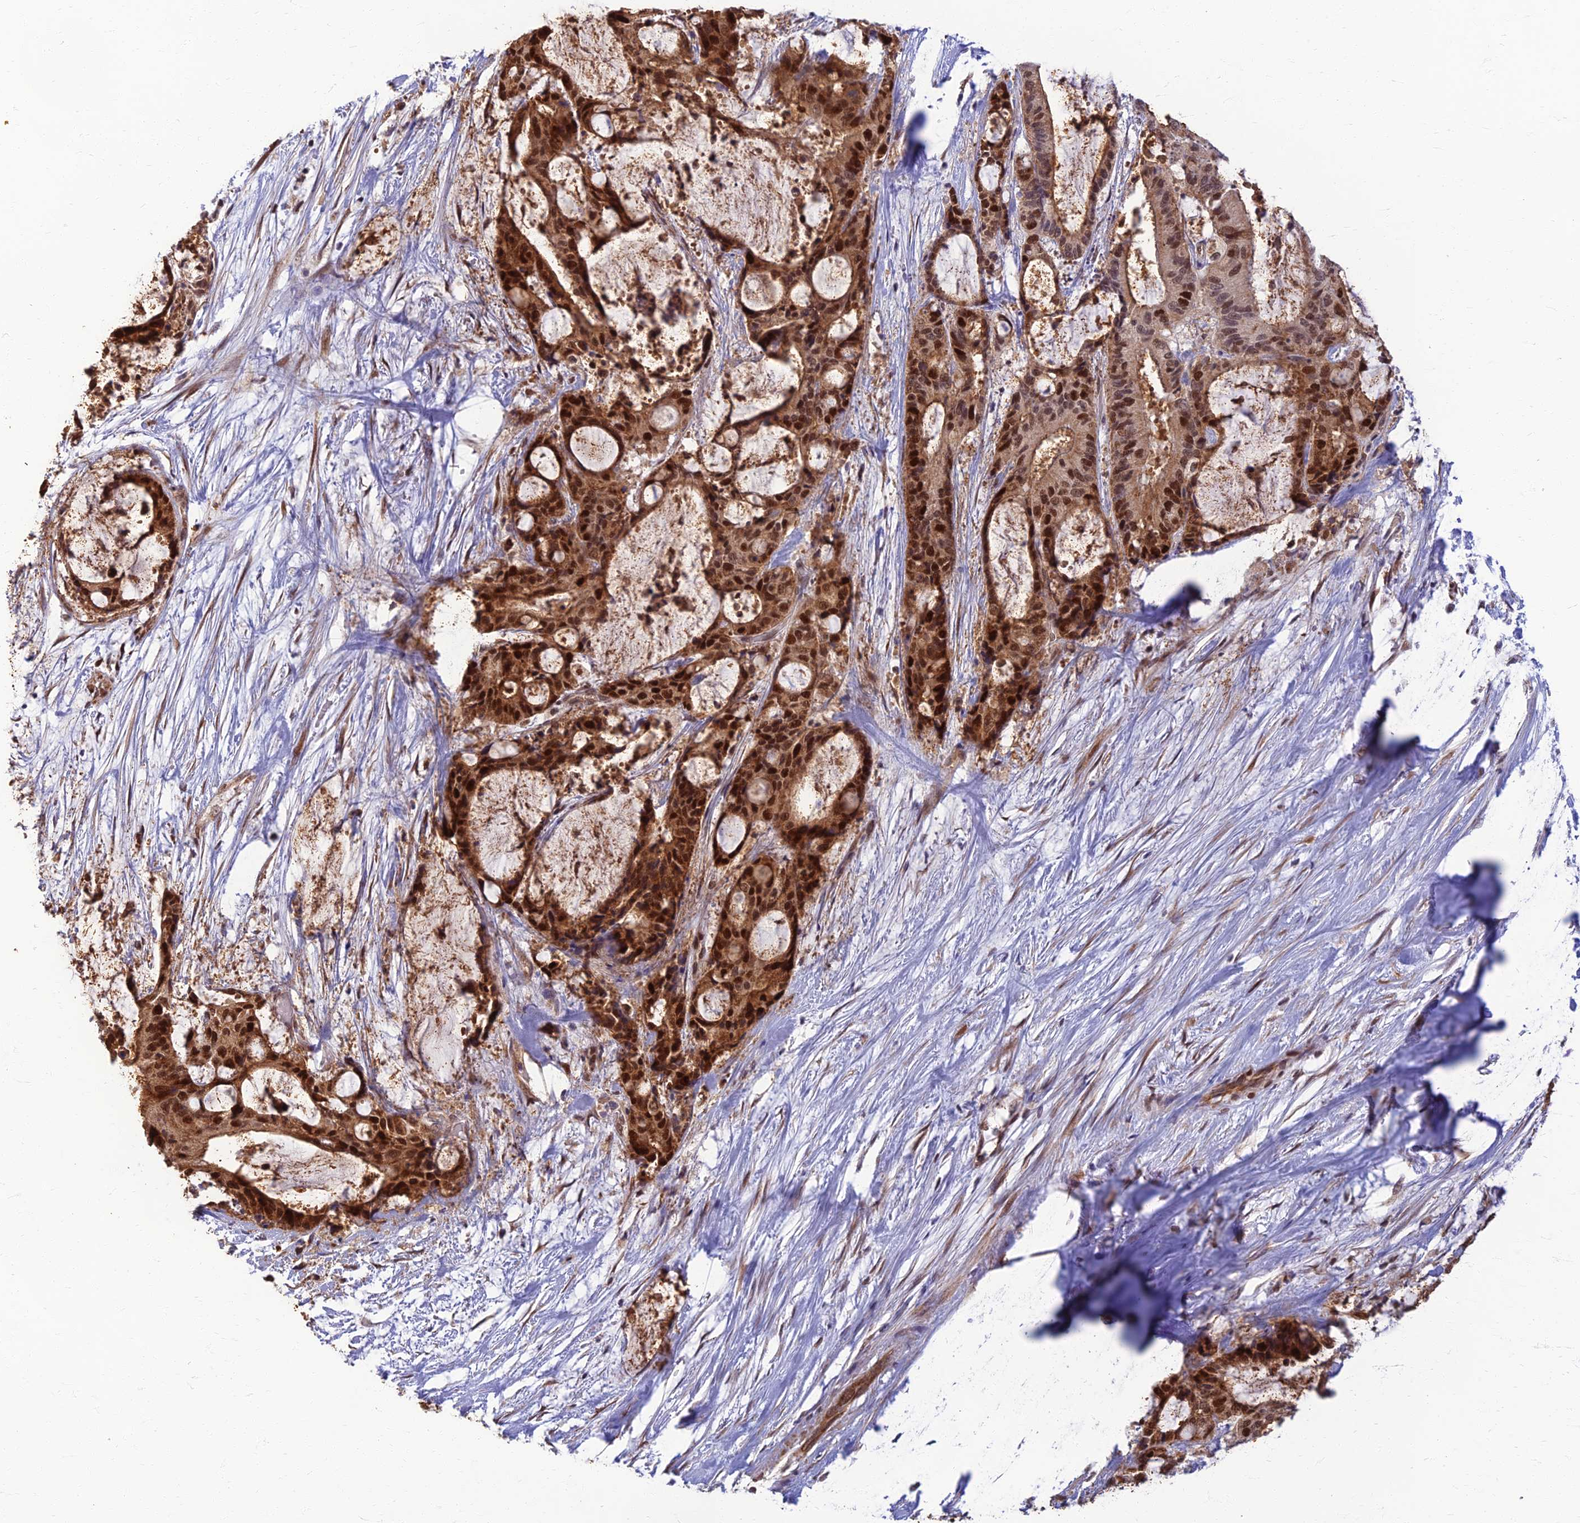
{"staining": {"intensity": "strong", "quantity": ">75%", "location": "cytoplasmic/membranous,nuclear"}, "tissue": "liver cancer", "cell_type": "Tumor cells", "image_type": "cancer", "snomed": [{"axis": "morphology", "description": "Normal tissue, NOS"}, {"axis": "morphology", "description": "Cholangiocarcinoma"}, {"axis": "topography", "description": "Liver"}, {"axis": "topography", "description": "Peripheral nerve tissue"}], "caption": "A micrograph showing strong cytoplasmic/membranous and nuclear positivity in approximately >75% of tumor cells in cholangiocarcinoma (liver), as visualized by brown immunohistochemical staining.", "gene": "EARS2", "patient": {"sex": "female", "age": 73}}